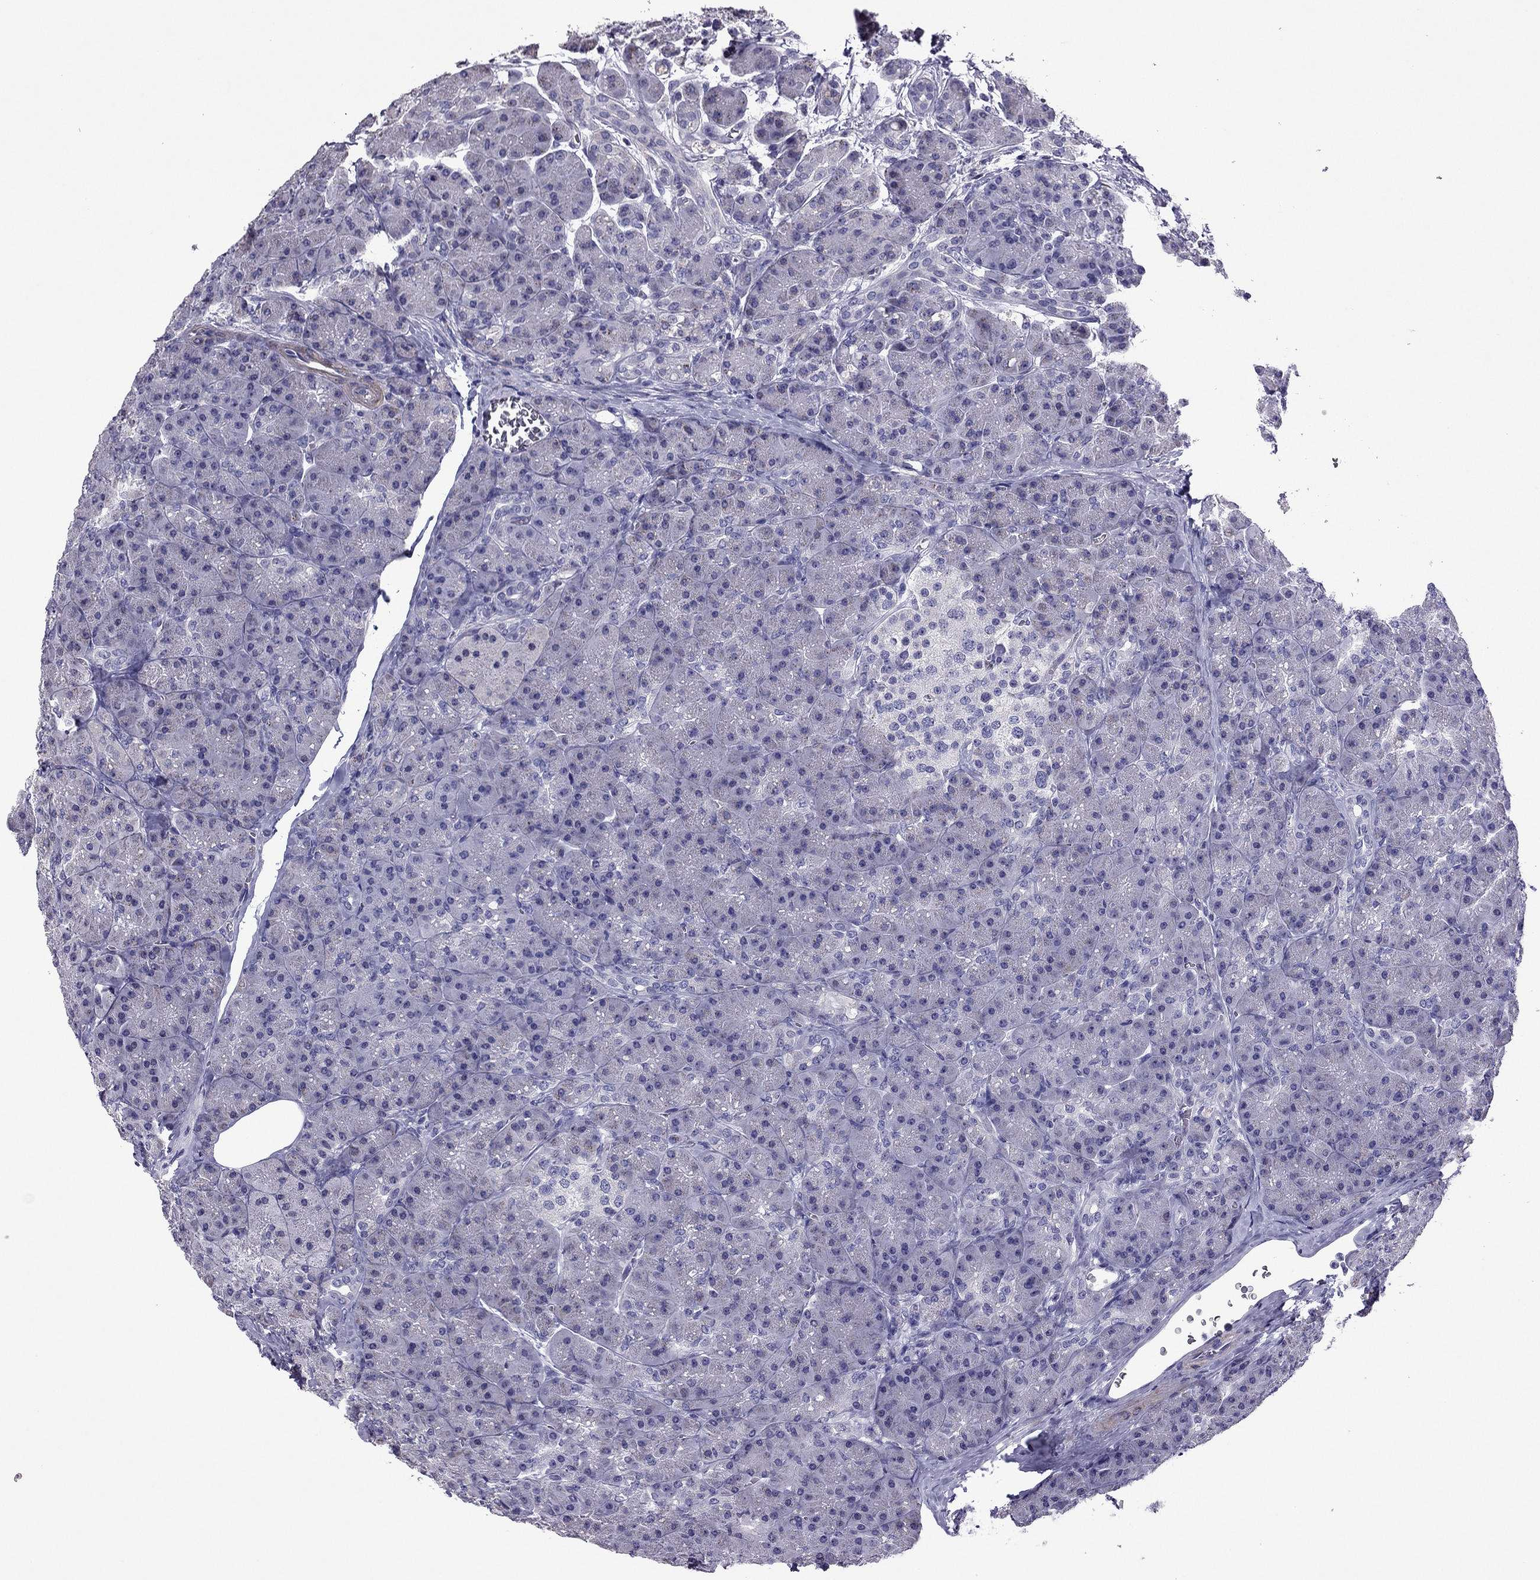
{"staining": {"intensity": "negative", "quantity": "none", "location": "none"}, "tissue": "pancreas", "cell_type": "Exocrine glandular cells", "image_type": "normal", "snomed": [{"axis": "morphology", "description": "Normal tissue, NOS"}, {"axis": "topography", "description": "Pancreas"}], "caption": "The histopathology image demonstrates no staining of exocrine glandular cells in normal pancreas.", "gene": "SLC16A8", "patient": {"sex": "male", "age": 57}}